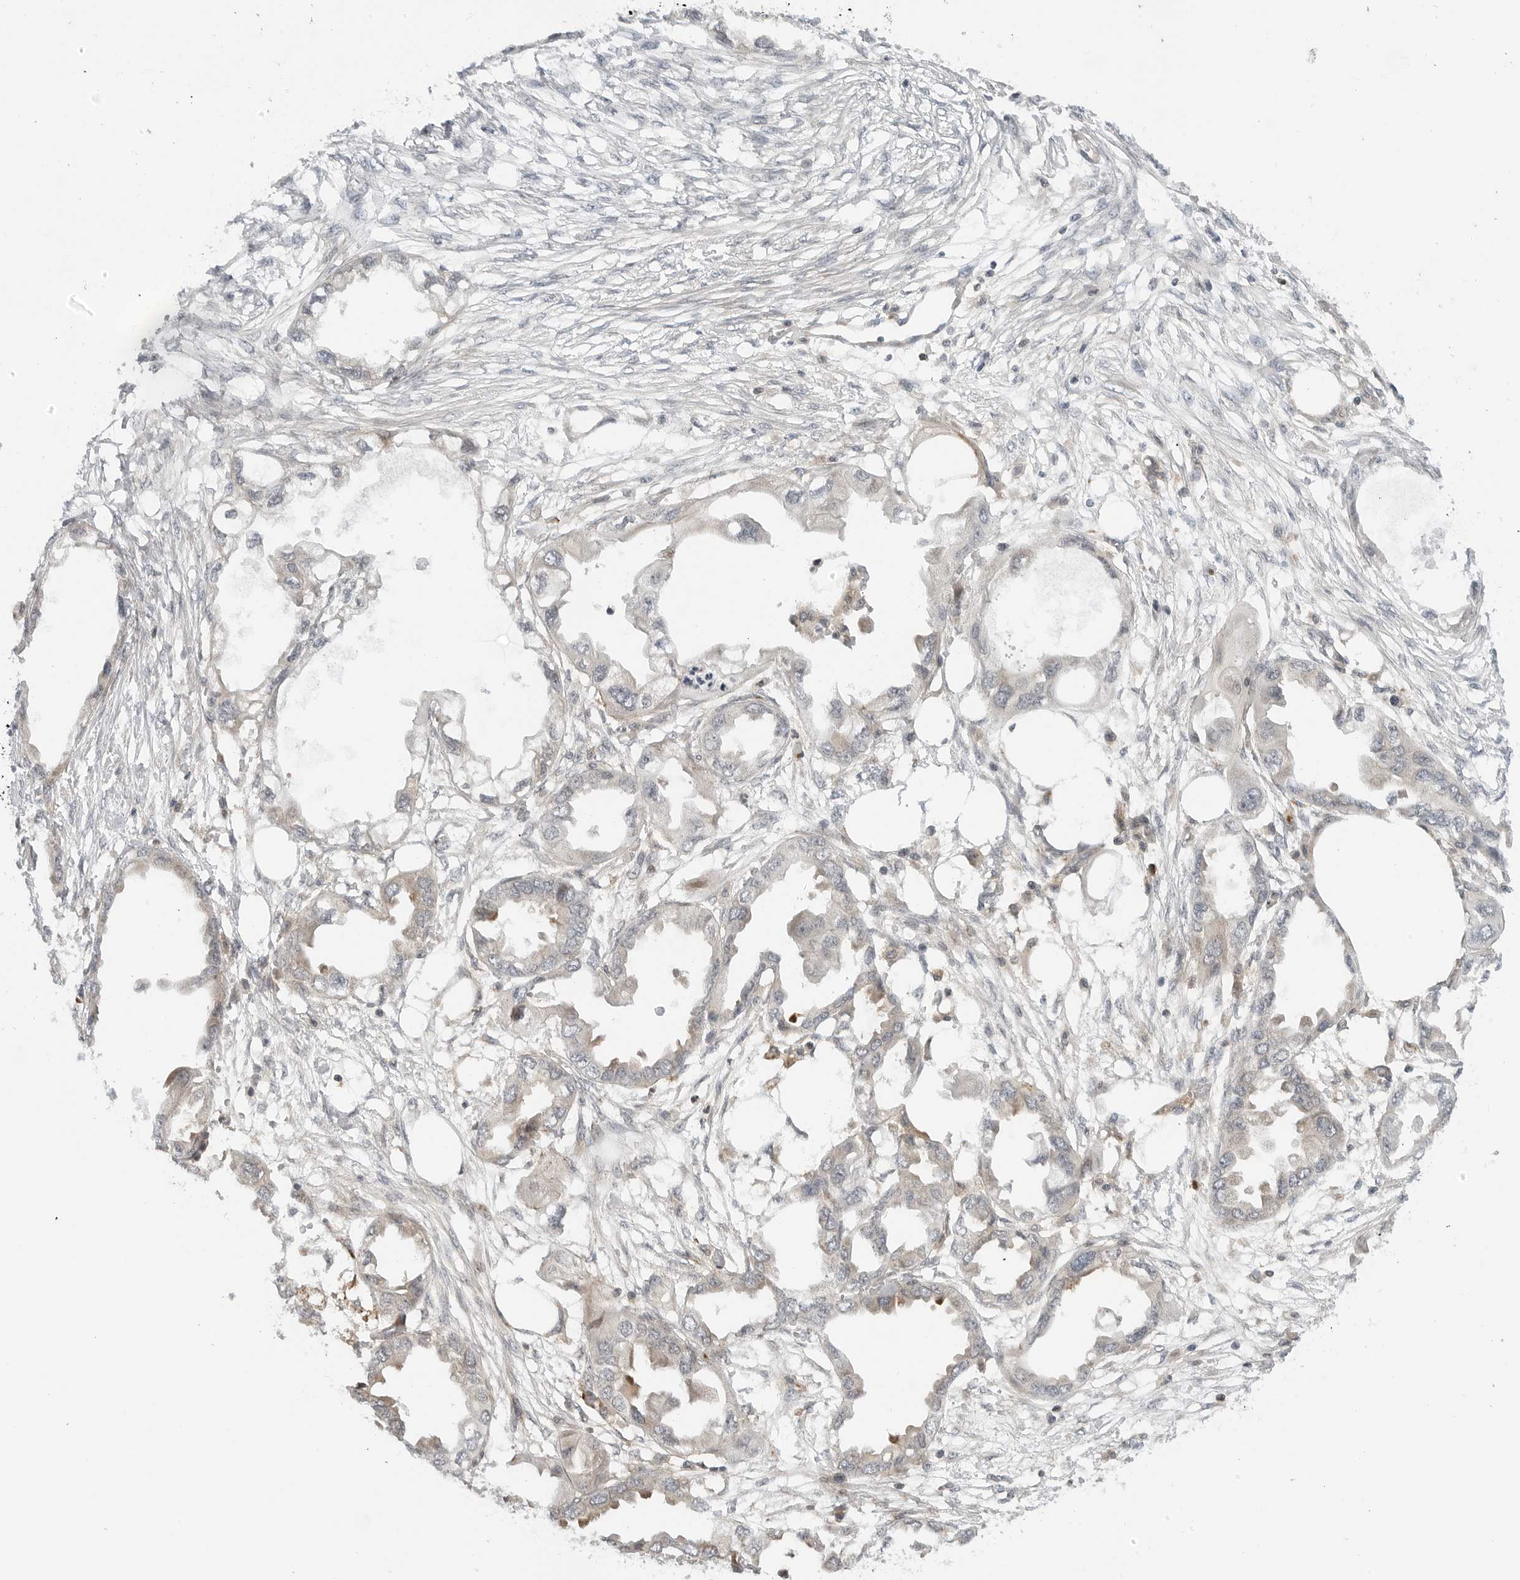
{"staining": {"intensity": "negative", "quantity": "none", "location": "none"}, "tissue": "endometrial cancer", "cell_type": "Tumor cells", "image_type": "cancer", "snomed": [{"axis": "morphology", "description": "Adenocarcinoma, NOS"}, {"axis": "morphology", "description": "Adenocarcinoma, metastatic, NOS"}, {"axis": "topography", "description": "Adipose tissue"}, {"axis": "topography", "description": "Endometrium"}], "caption": "Tumor cells are negative for protein expression in human endometrial cancer (metastatic adenocarcinoma).", "gene": "STXBP3", "patient": {"sex": "female", "age": 67}}